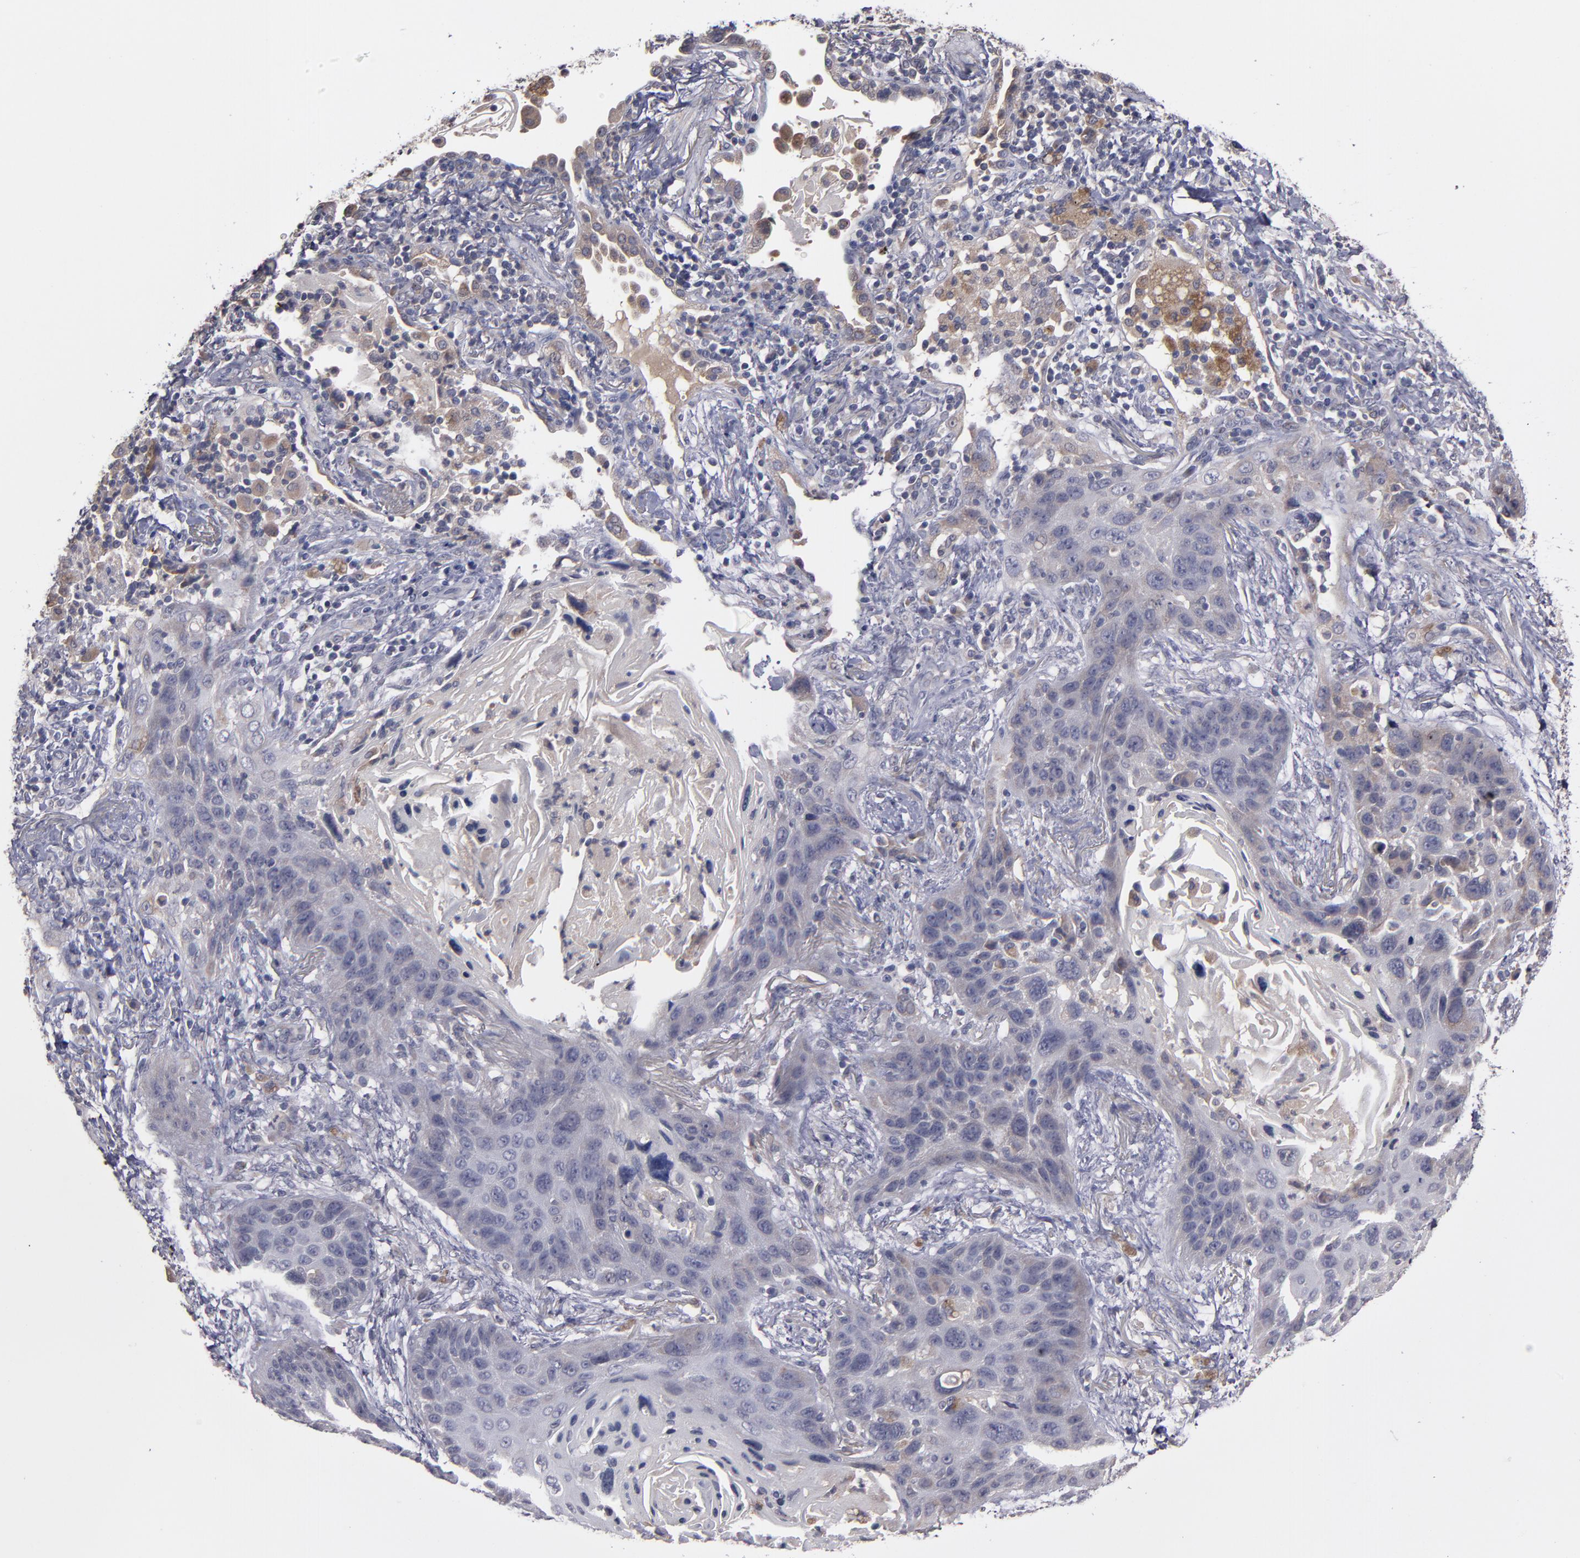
{"staining": {"intensity": "weak", "quantity": "<25%", "location": "cytoplasmic/membranous"}, "tissue": "lung cancer", "cell_type": "Tumor cells", "image_type": "cancer", "snomed": [{"axis": "morphology", "description": "Squamous cell carcinoma, NOS"}, {"axis": "topography", "description": "Lung"}], "caption": "Photomicrograph shows no significant protein positivity in tumor cells of lung cancer. Nuclei are stained in blue.", "gene": "MMP11", "patient": {"sex": "female", "age": 67}}